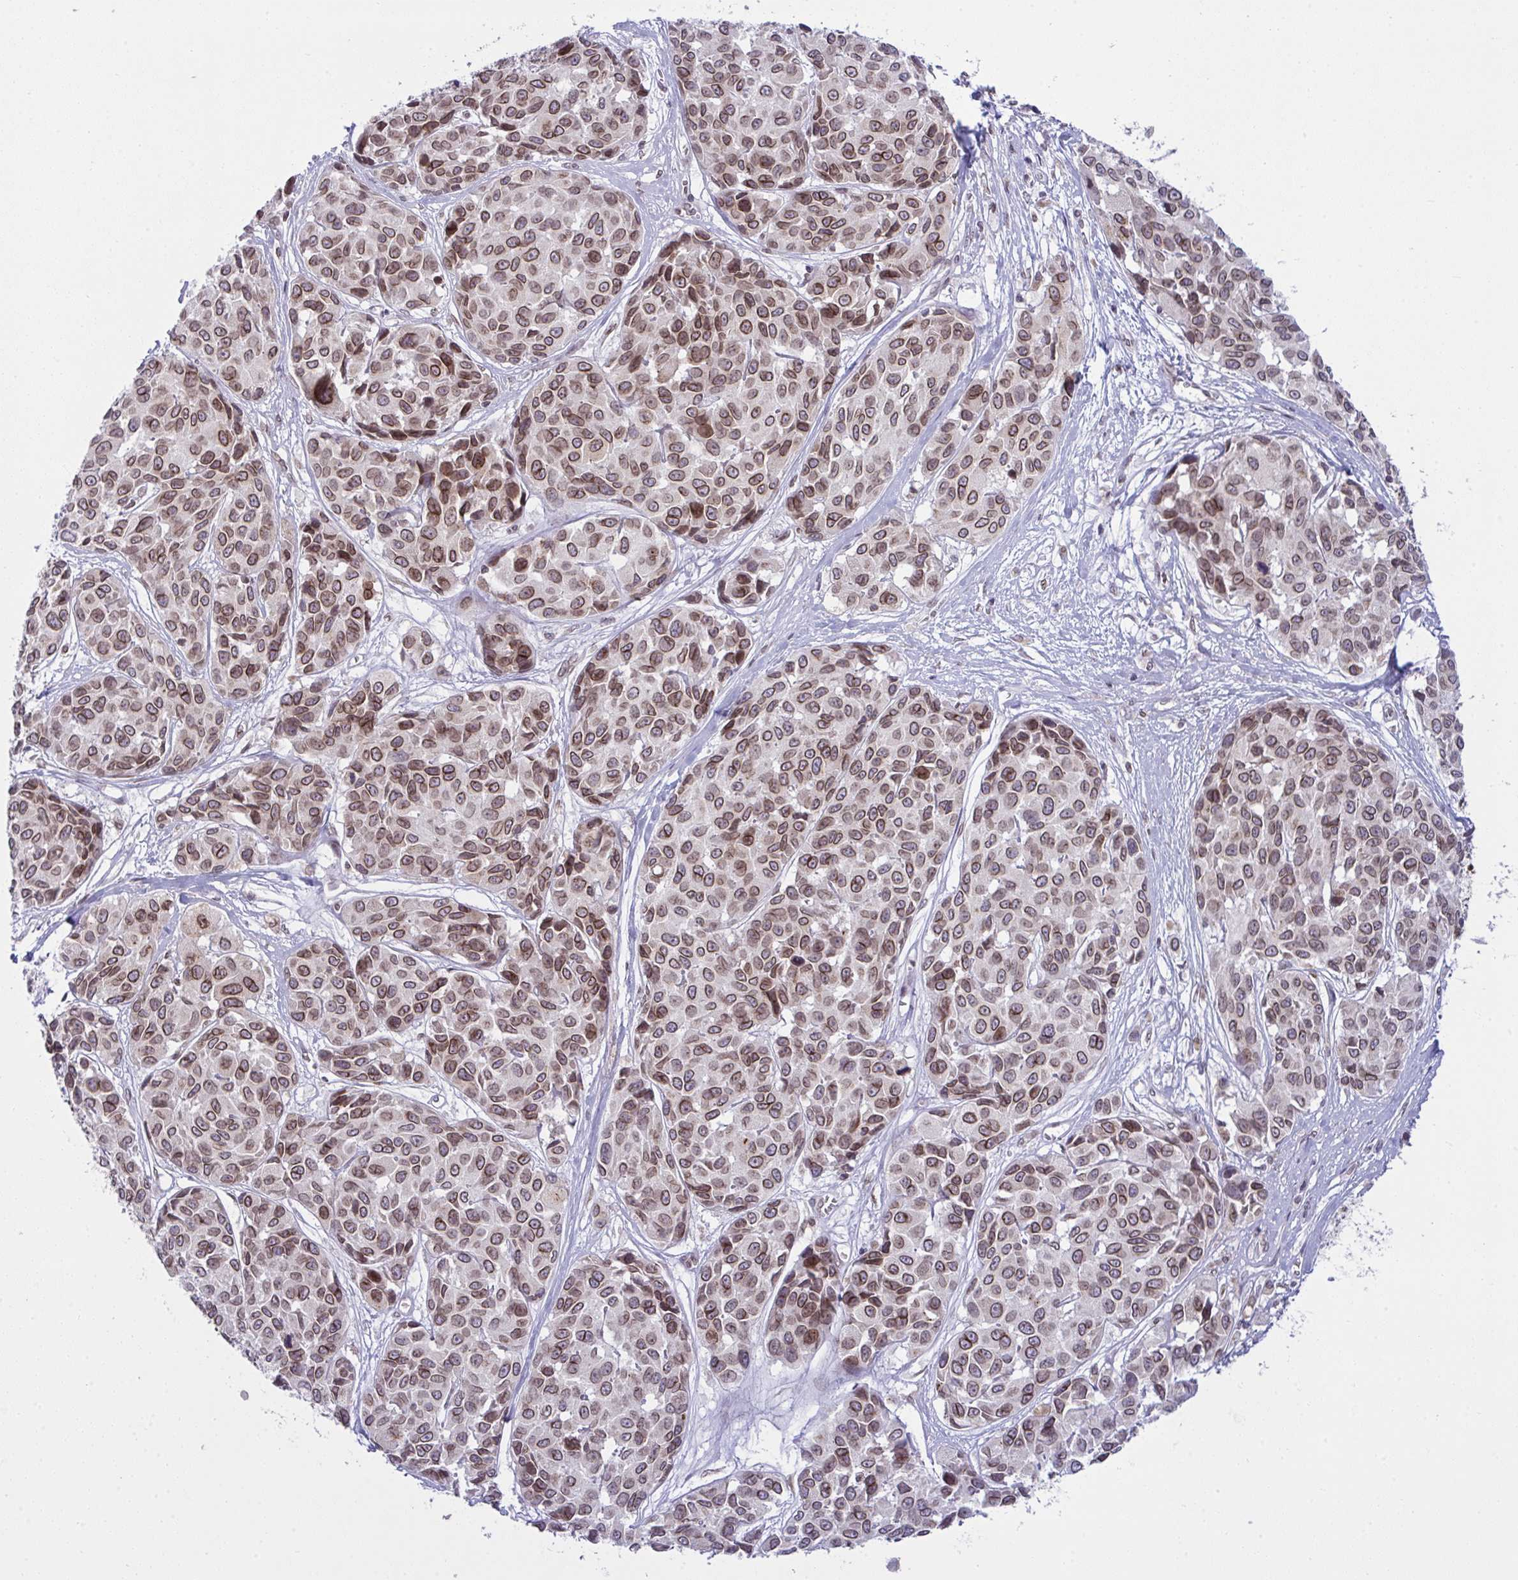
{"staining": {"intensity": "strong", "quantity": ">75%", "location": "cytoplasmic/membranous,nuclear"}, "tissue": "melanoma", "cell_type": "Tumor cells", "image_type": "cancer", "snomed": [{"axis": "morphology", "description": "Malignant melanoma, NOS"}, {"axis": "topography", "description": "Skin"}], "caption": "Protein analysis of melanoma tissue reveals strong cytoplasmic/membranous and nuclear staining in about >75% of tumor cells. (Stains: DAB in brown, nuclei in blue, Microscopy: brightfield microscopy at high magnification).", "gene": "RANBP2", "patient": {"sex": "female", "age": 66}}